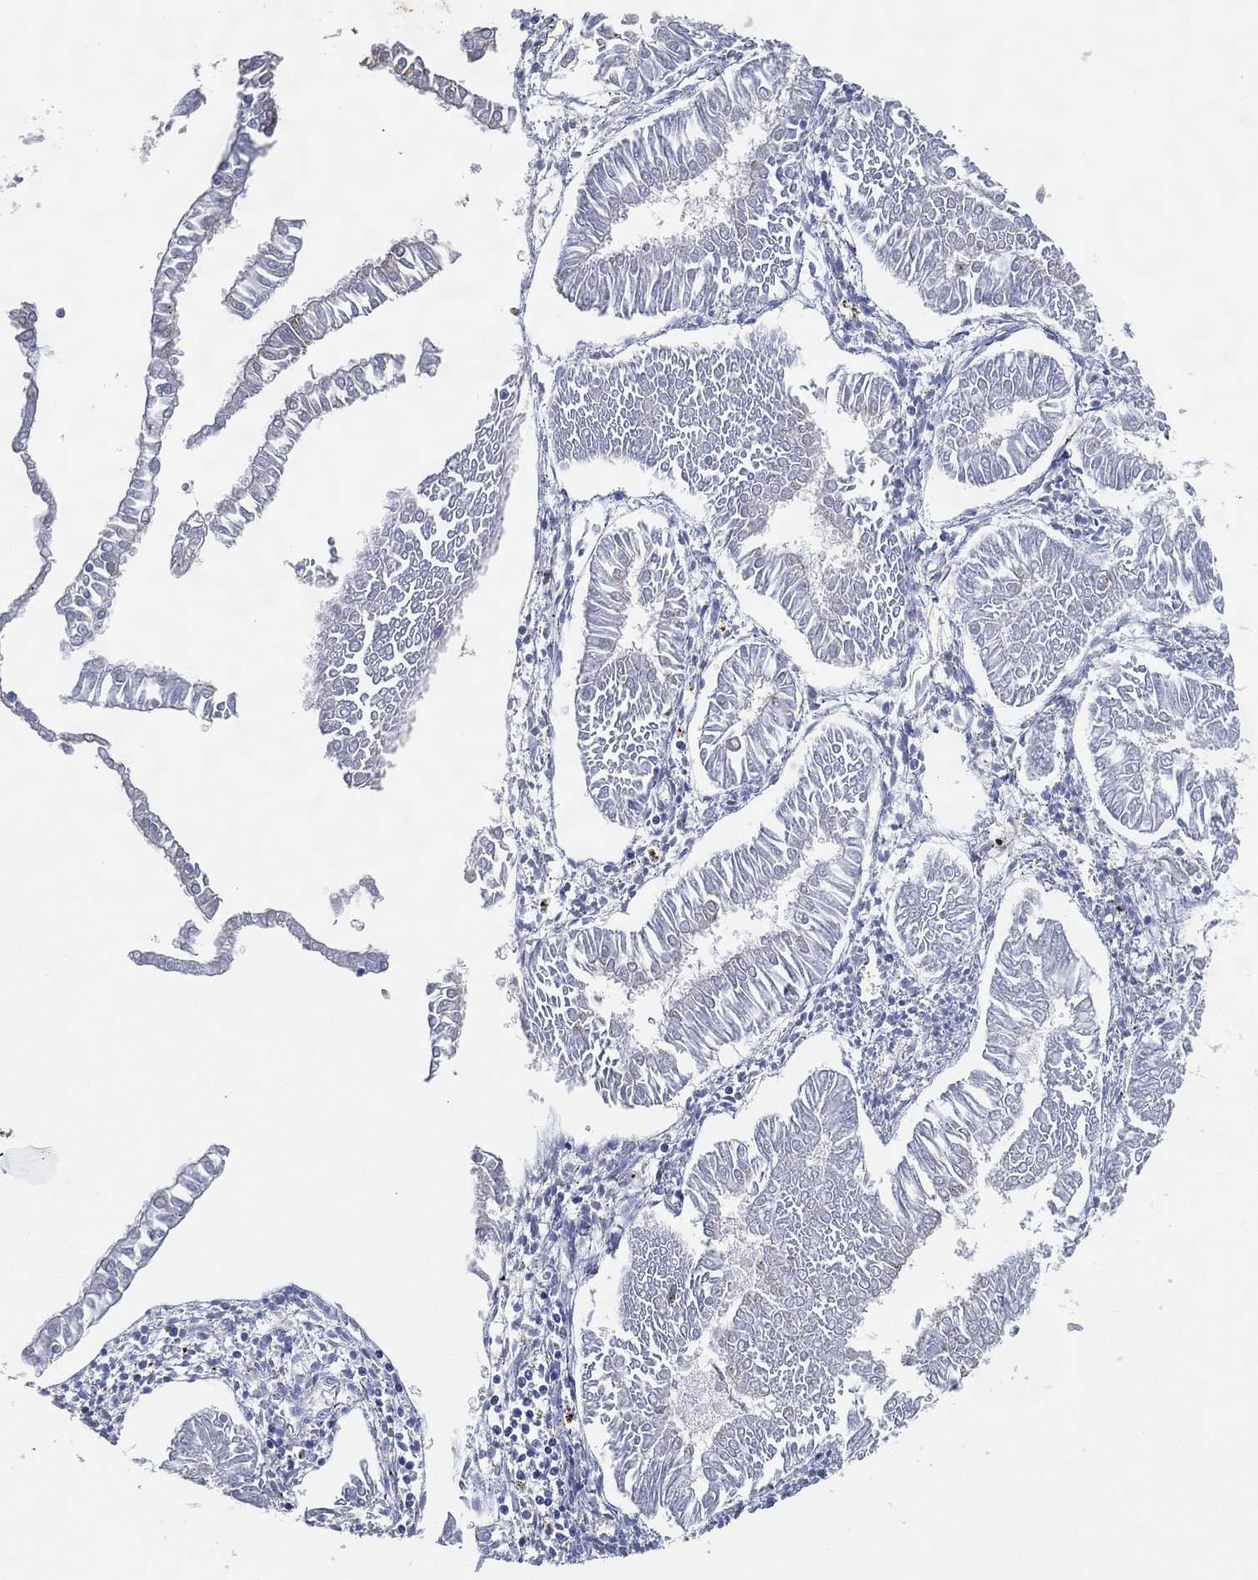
{"staining": {"intensity": "negative", "quantity": "none", "location": "none"}, "tissue": "endometrial cancer", "cell_type": "Tumor cells", "image_type": "cancer", "snomed": [{"axis": "morphology", "description": "Adenocarcinoma, NOS"}, {"axis": "topography", "description": "Endometrium"}], "caption": "Endometrial cancer was stained to show a protein in brown. There is no significant staining in tumor cells. (Stains: DAB immunohistochemistry with hematoxylin counter stain, Microscopy: brightfield microscopy at high magnification).", "gene": "GCAT", "patient": {"sex": "female", "age": 53}}